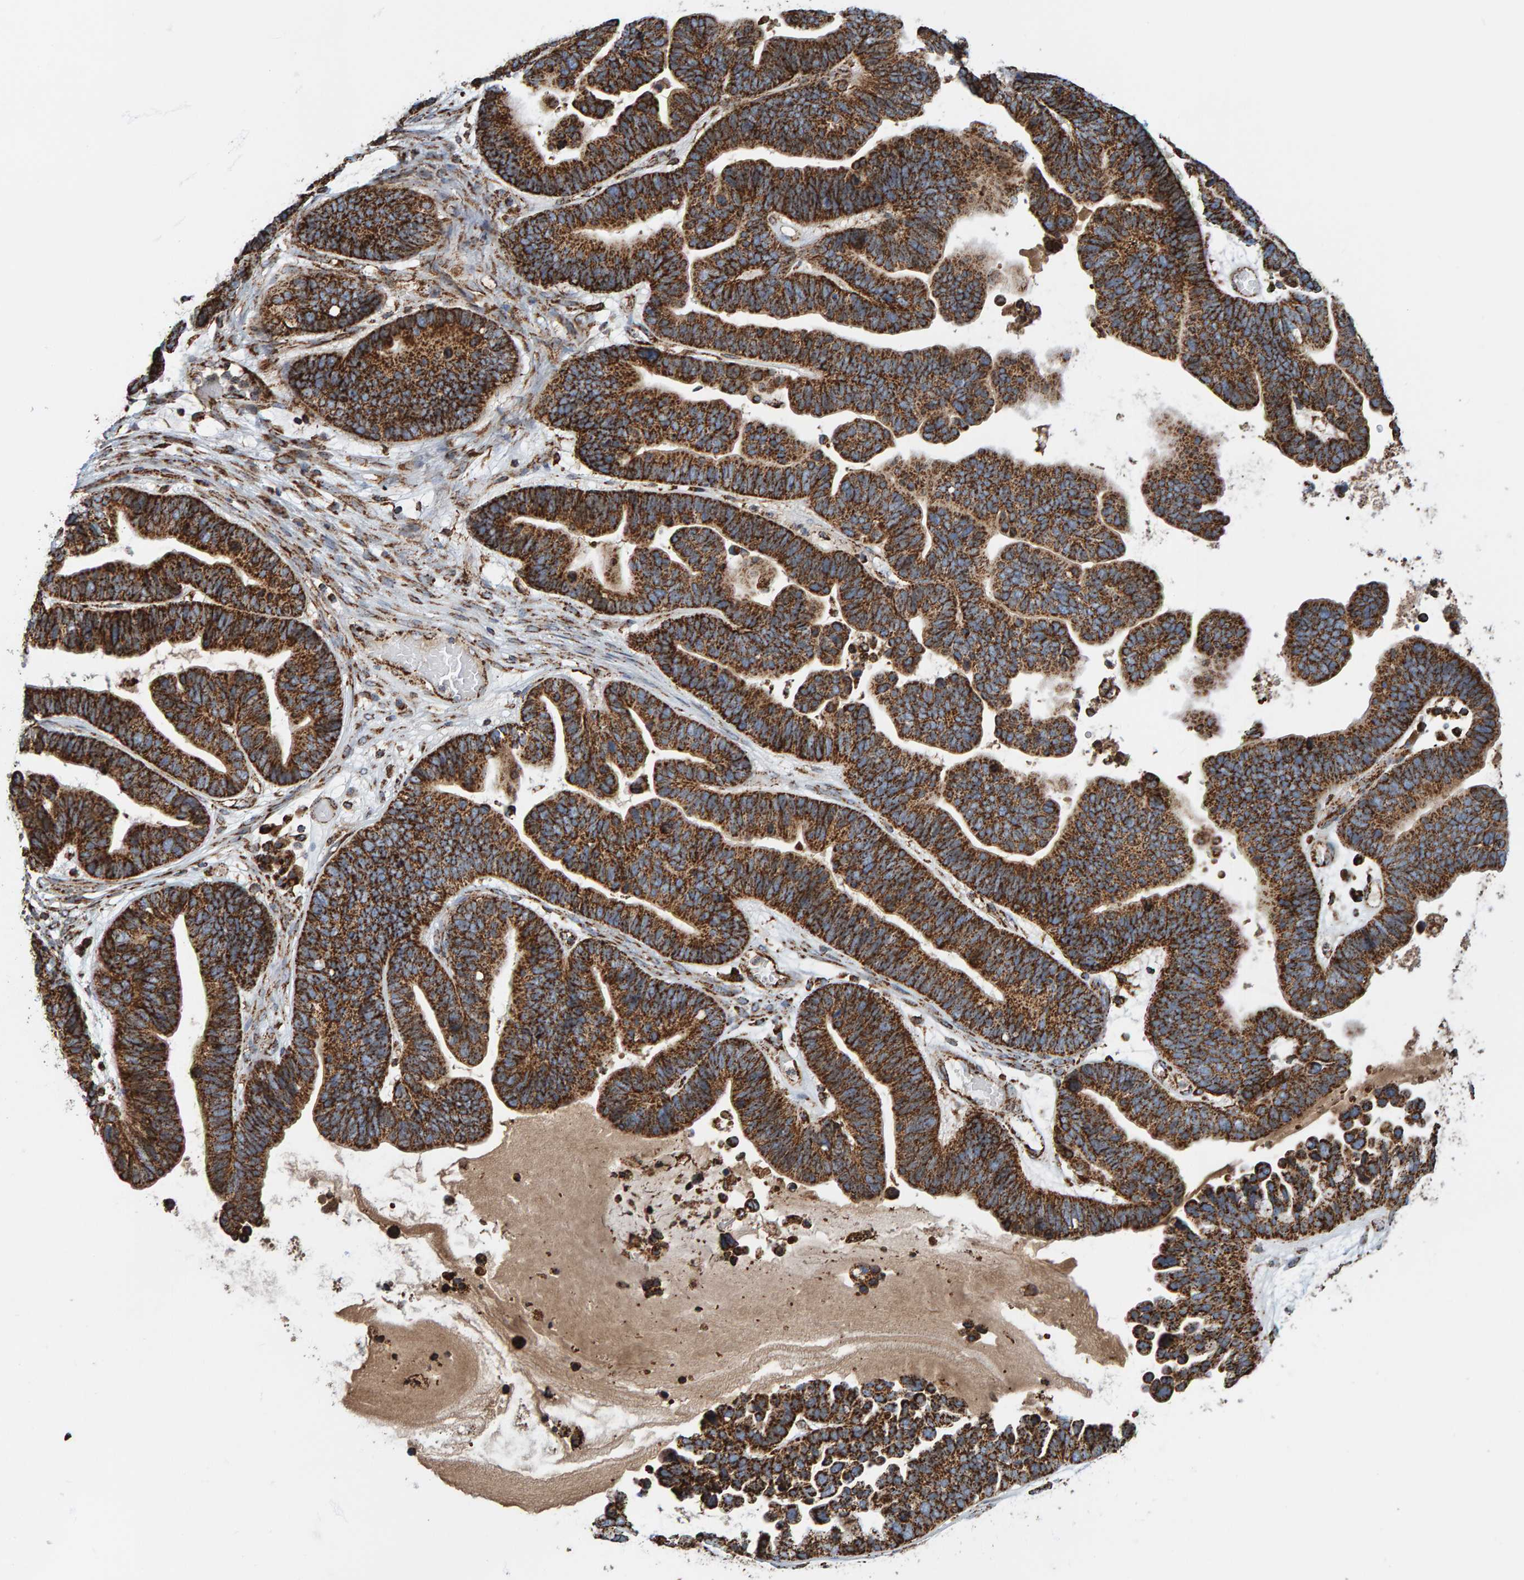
{"staining": {"intensity": "strong", "quantity": ">75%", "location": "cytoplasmic/membranous"}, "tissue": "ovarian cancer", "cell_type": "Tumor cells", "image_type": "cancer", "snomed": [{"axis": "morphology", "description": "Cystadenocarcinoma, serous, NOS"}, {"axis": "topography", "description": "Ovary"}], "caption": "Ovarian cancer stained with a protein marker shows strong staining in tumor cells.", "gene": "MRPL45", "patient": {"sex": "female", "age": 56}}